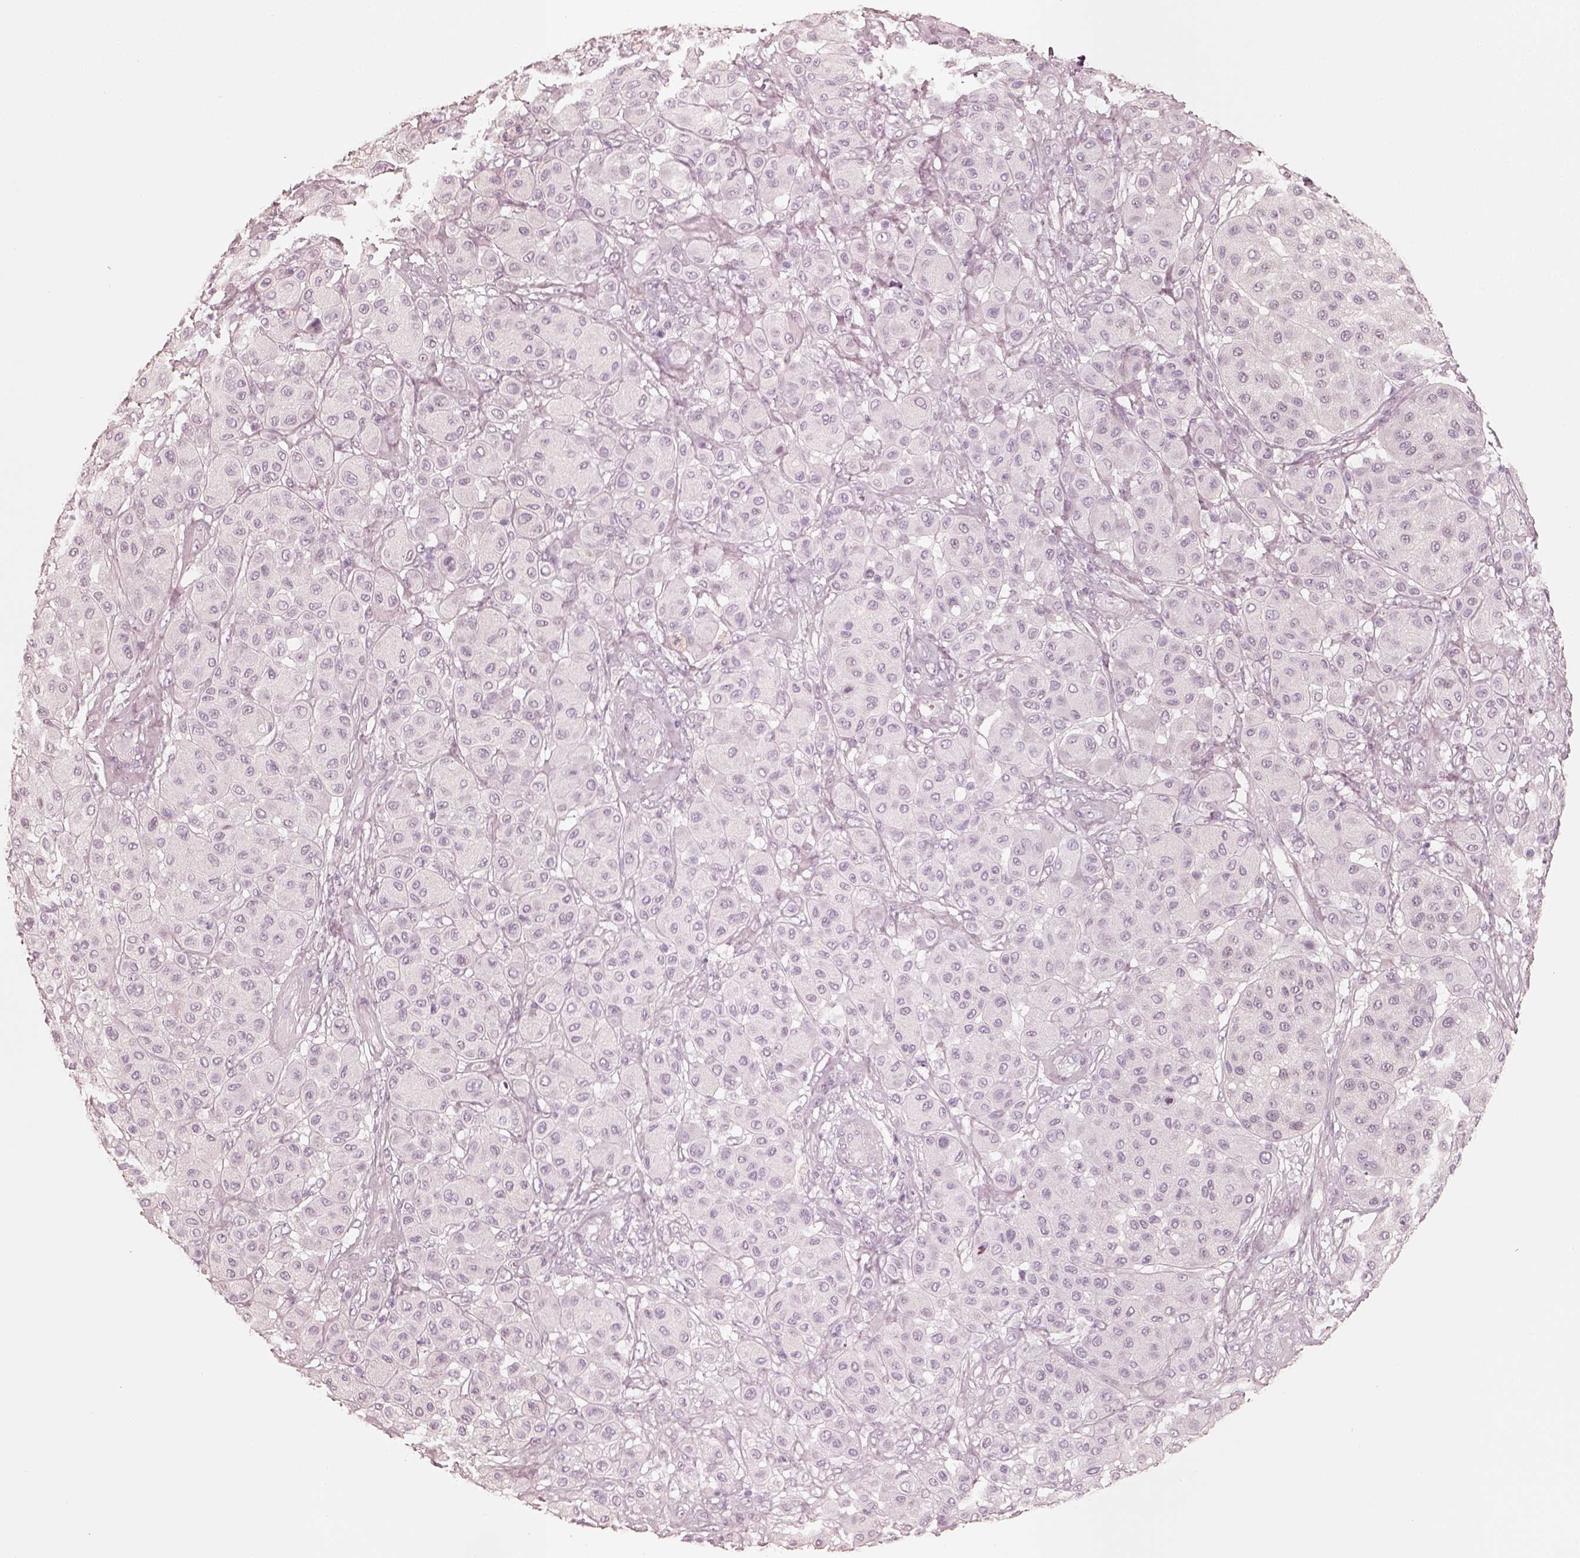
{"staining": {"intensity": "negative", "quantity": "none", "location": "none"}, "tissue": "melanoma", "cell_type": "Tumor cells", "image_type": "cancer", "snomed": [{"axis": "morphology", "description": "Malignant melanoma, Metastatic site"}, {"axis": "topography", "description": "Smooth muscle"}], "caption": "The micrograph exhibits no staining of tumor cells in melanoma.", "gene": "KRT72", "patient": {"sex": "male", "age": 41}}